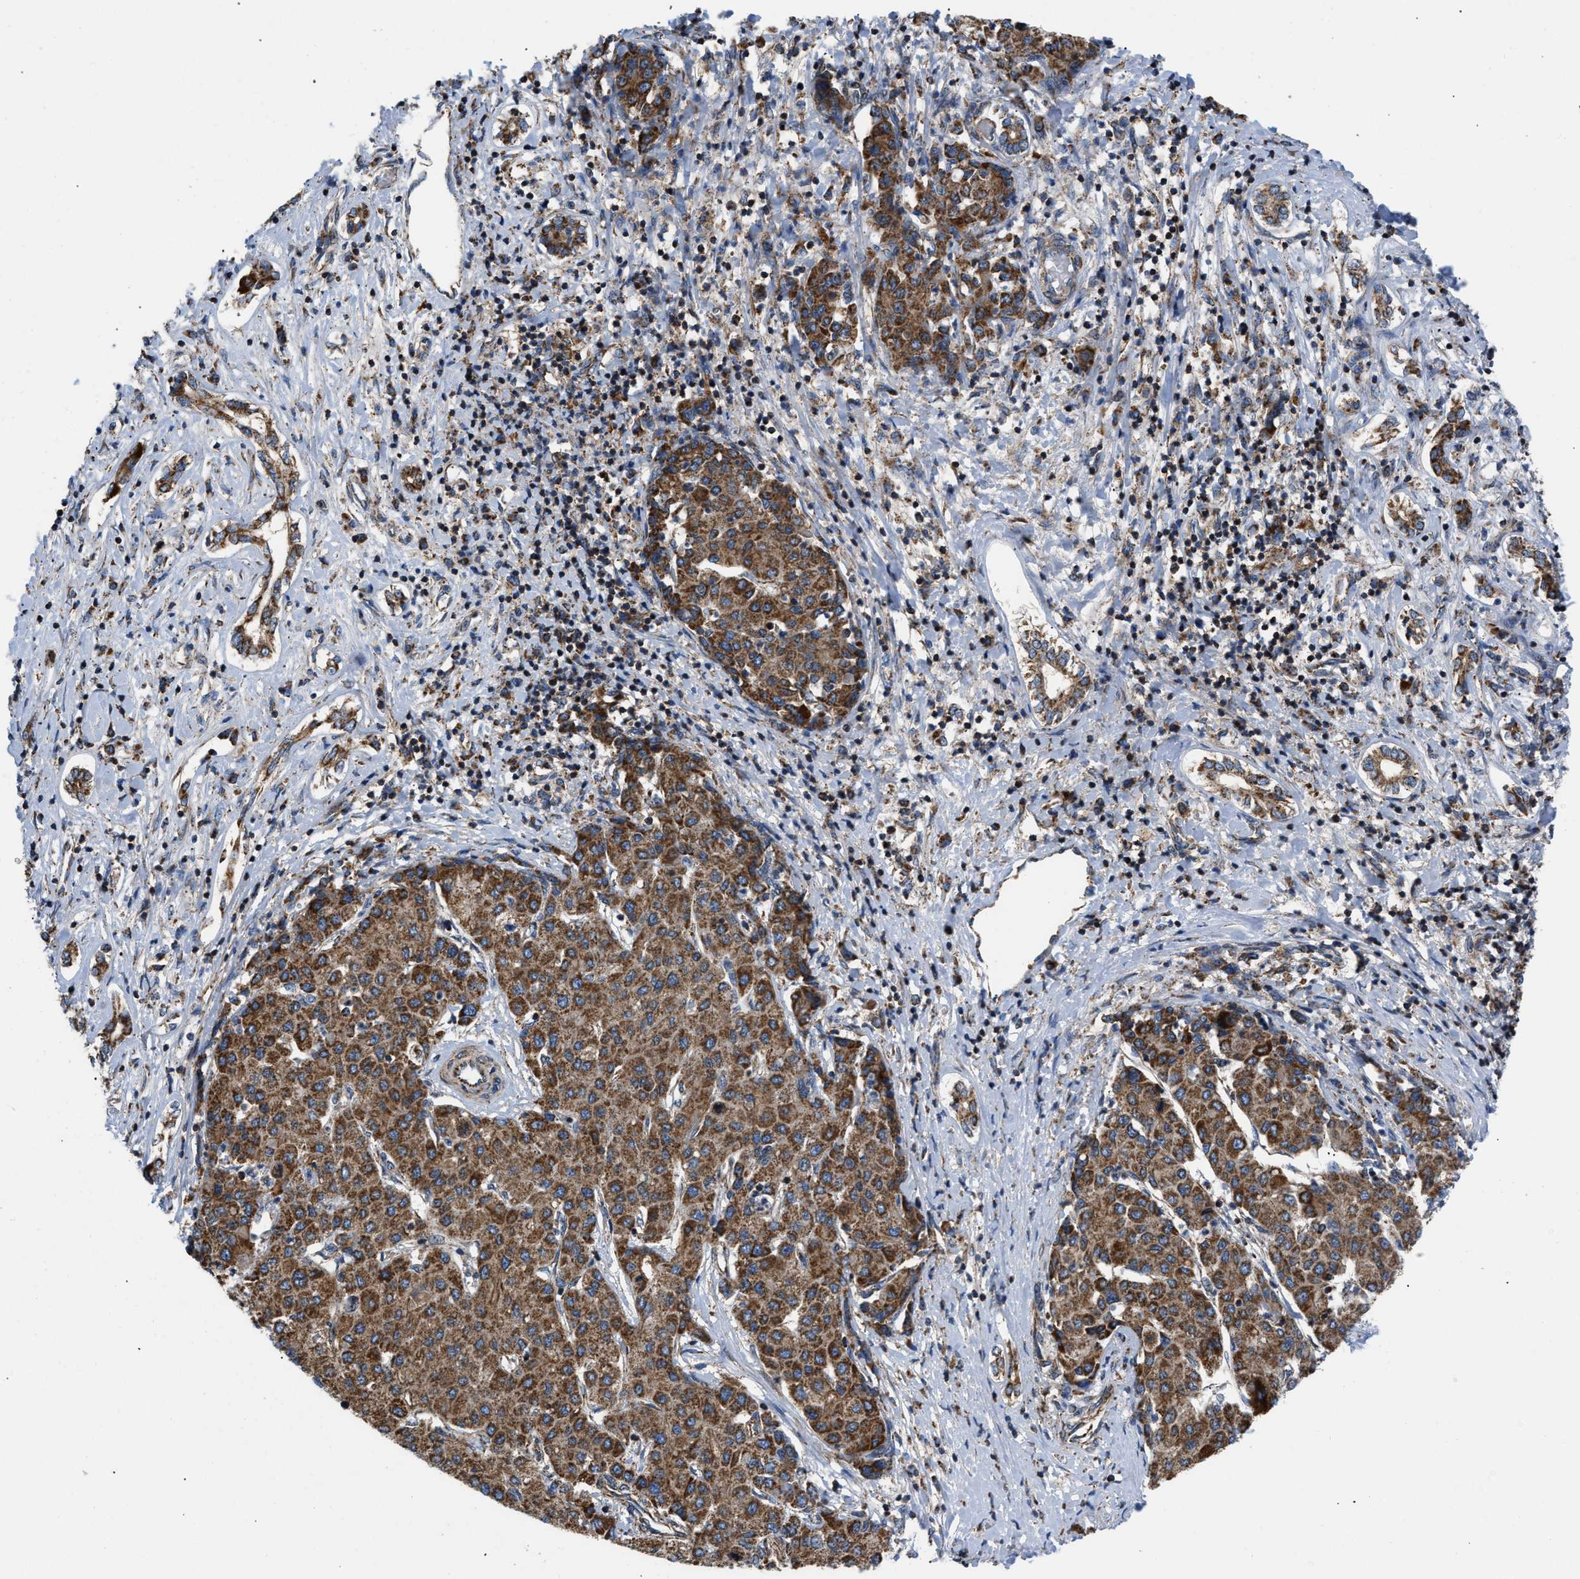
{"staining": {"intensity": "strong", "quantity": ">75%", "location": "cytoplasmic/membranous"}, "tissue": "liver cancer", "cell_type": "Tumor cells", "image_type": "cancer", "snomed": [{"axis": "morphology", "description": "Carcinoma, Hepatocellular, NOS"}, {"axis": "topography", "description": "Liver"}], "caption": "This image shows immunohistochemistry staining of hepatocellular carcinoma (liver), with high strong cytoplasmic/membranous staining in about >75% of tumor cells.", "gene": "OPTN", "patient": {"sex": "male", "age": 65}}